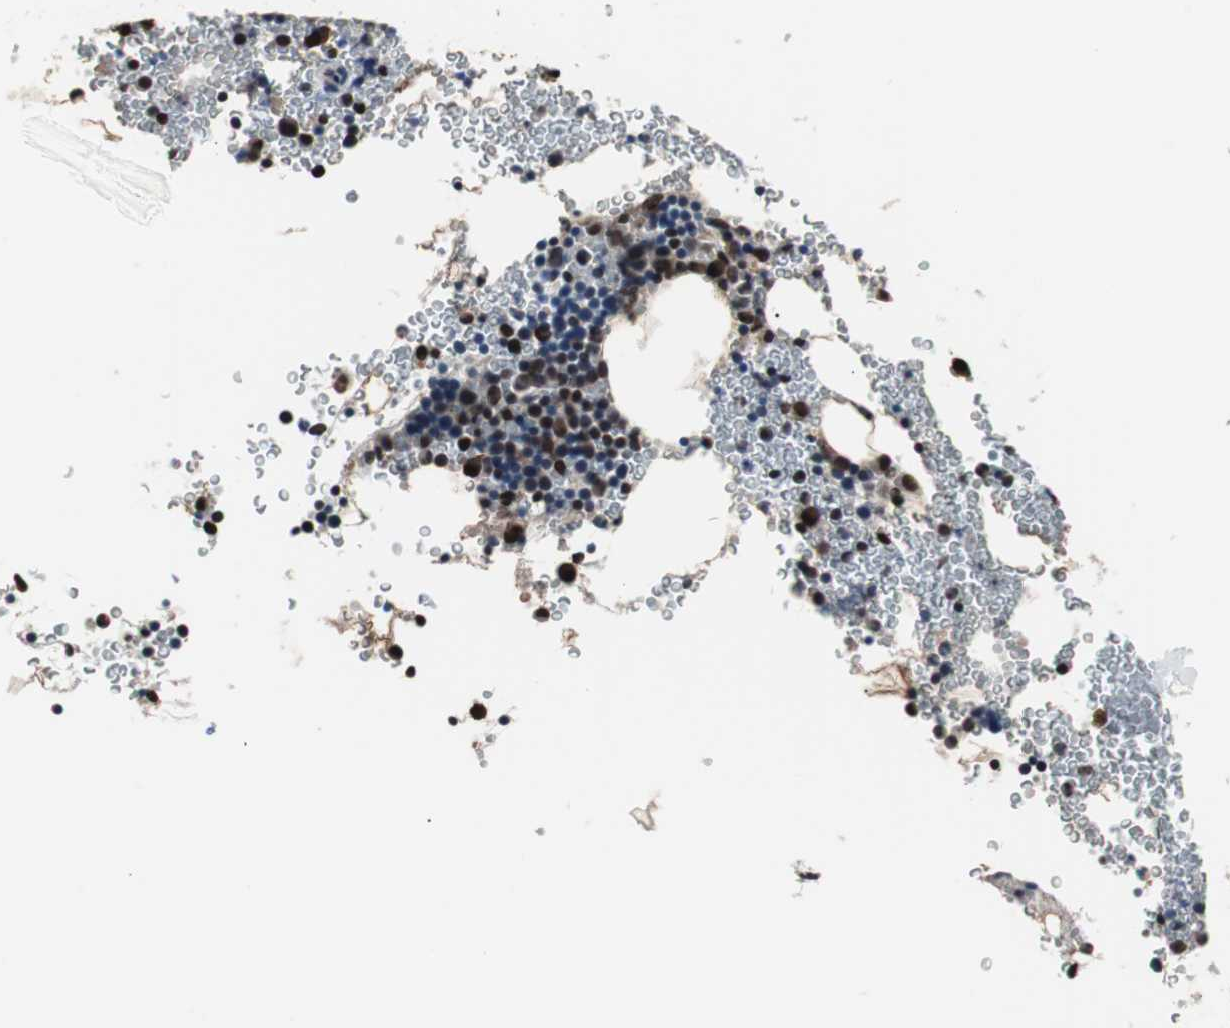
{"staining": {"intensity": "strong", "quantity": "25%-75%", "location": "nuclear"}, "tissue": "bone marrow", "cell_type": "Hematopoietic cells", "image_type": "normal", "snomed": [{"axis": "morphology", "description": "Normal tissue, NOS"}, {"axis": "morphology", "description": "Inflammation, NOS"}, {"axis": "topography", "description": "Bone marrow"}], "caption": "An image of human bone marrow stained for a protein shows strong nuclear brown staining in hematopoietic cells.", "gene": "POGZ", "patient": {"sex": "male", "age": 22}}